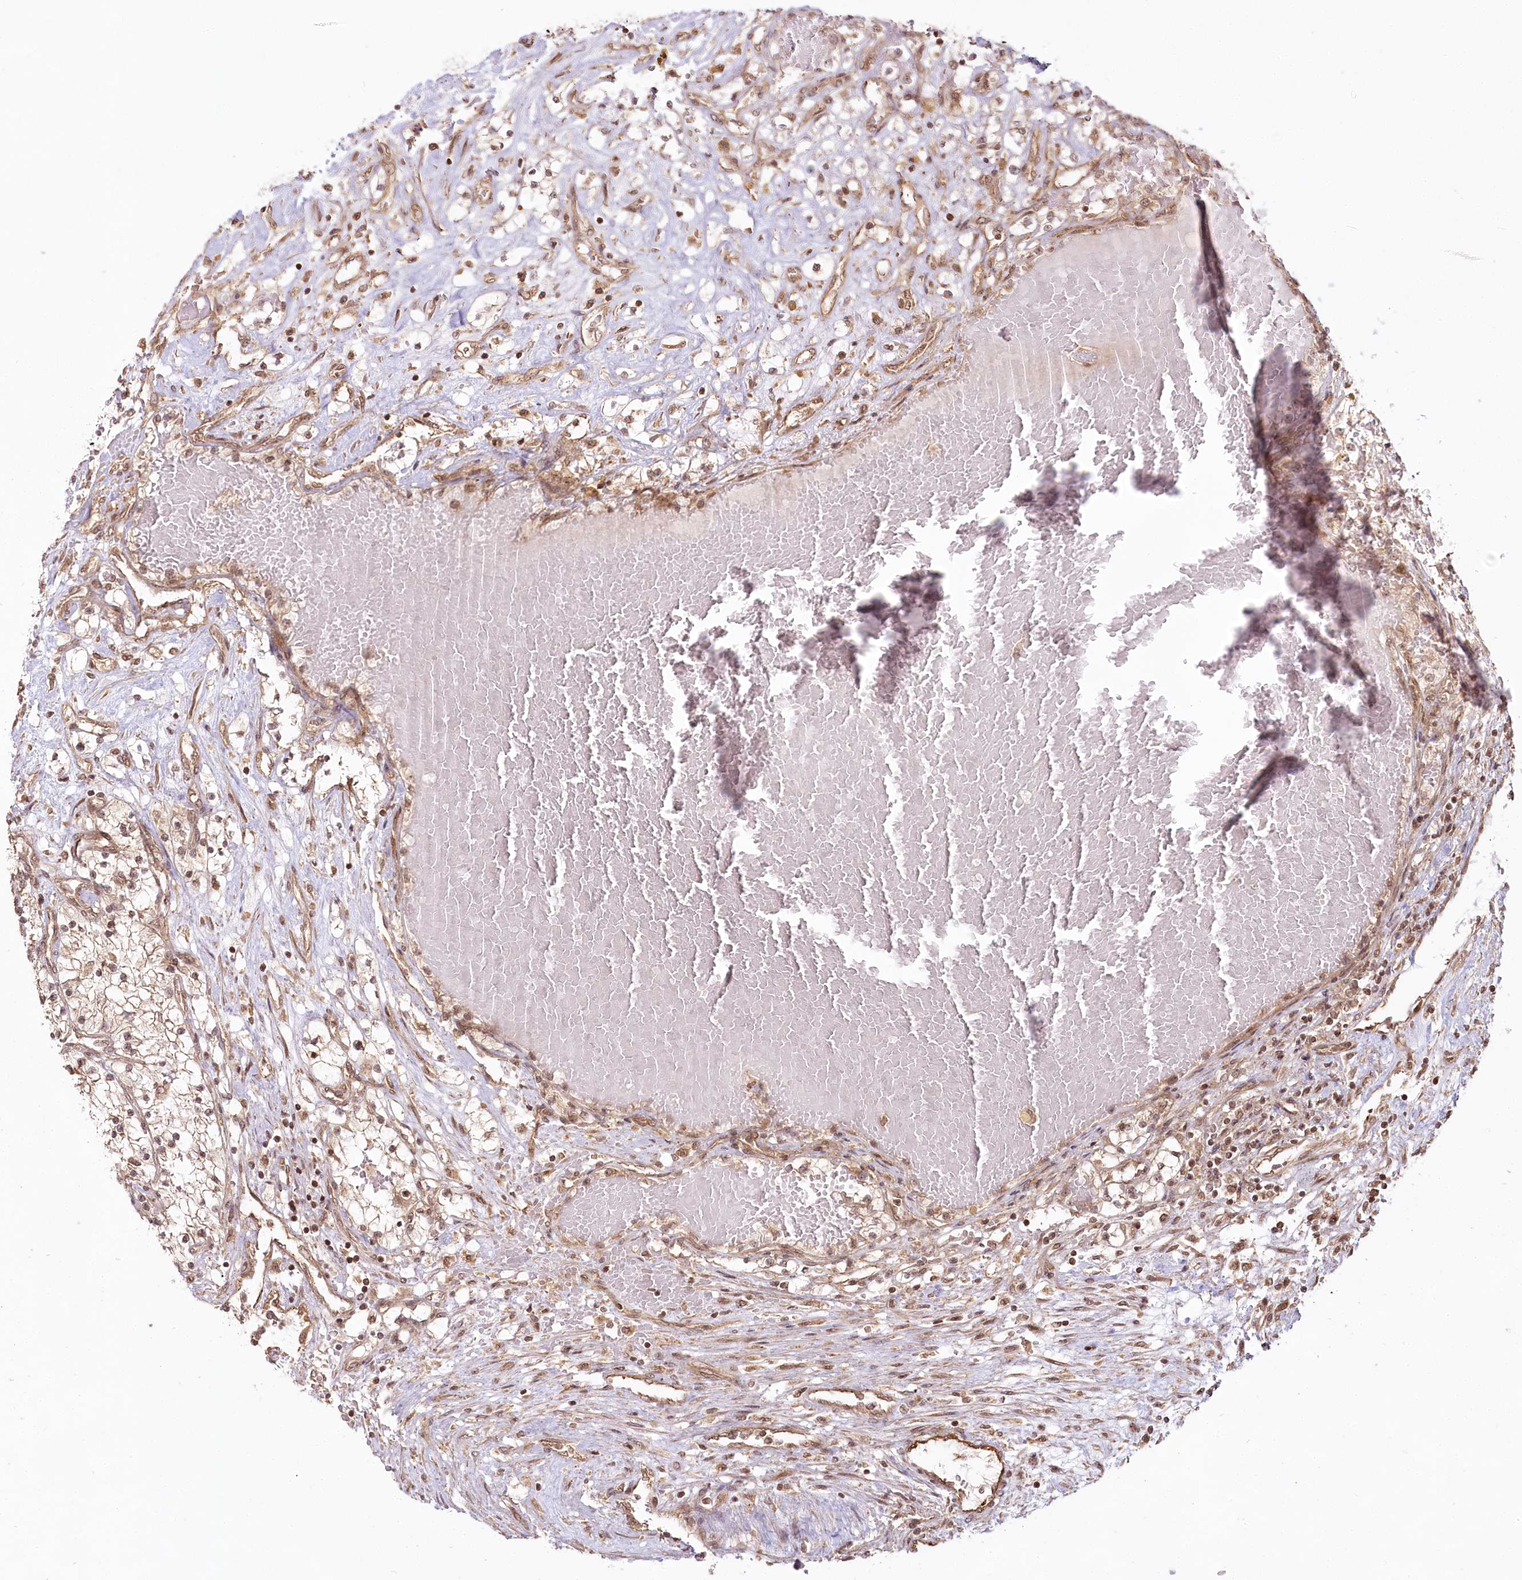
{"staining": {"intensity": "moderate", "quantity": ">75%", "location": "cytoplasmic/membranous"}, "tissue": "renal cancer", "cell_type": "Tumor cells", "image_type": "cancer", "snomed": [{"axis": "morphology", "description": "Normal tissue, NOS"}, {"axis": "morphology", "description": "Adenocarcinoma, NOS"}, {"axis": "topography", "description": "Kidney"}], "caption": "A micrograph of human renal cancer (adenocarcinoma) stained for a protein demonstrates moderate cytoplasmic/membranous brown staining in tumor cells. The protein is stained brown, and the nuclei are stained in blue (DAB (3,3'-diaminobenzidine) IHC with brightfield microscopy, high magnification).", "gene": "R3HDM2", "patient": {"sex": "male", "age": 68}}